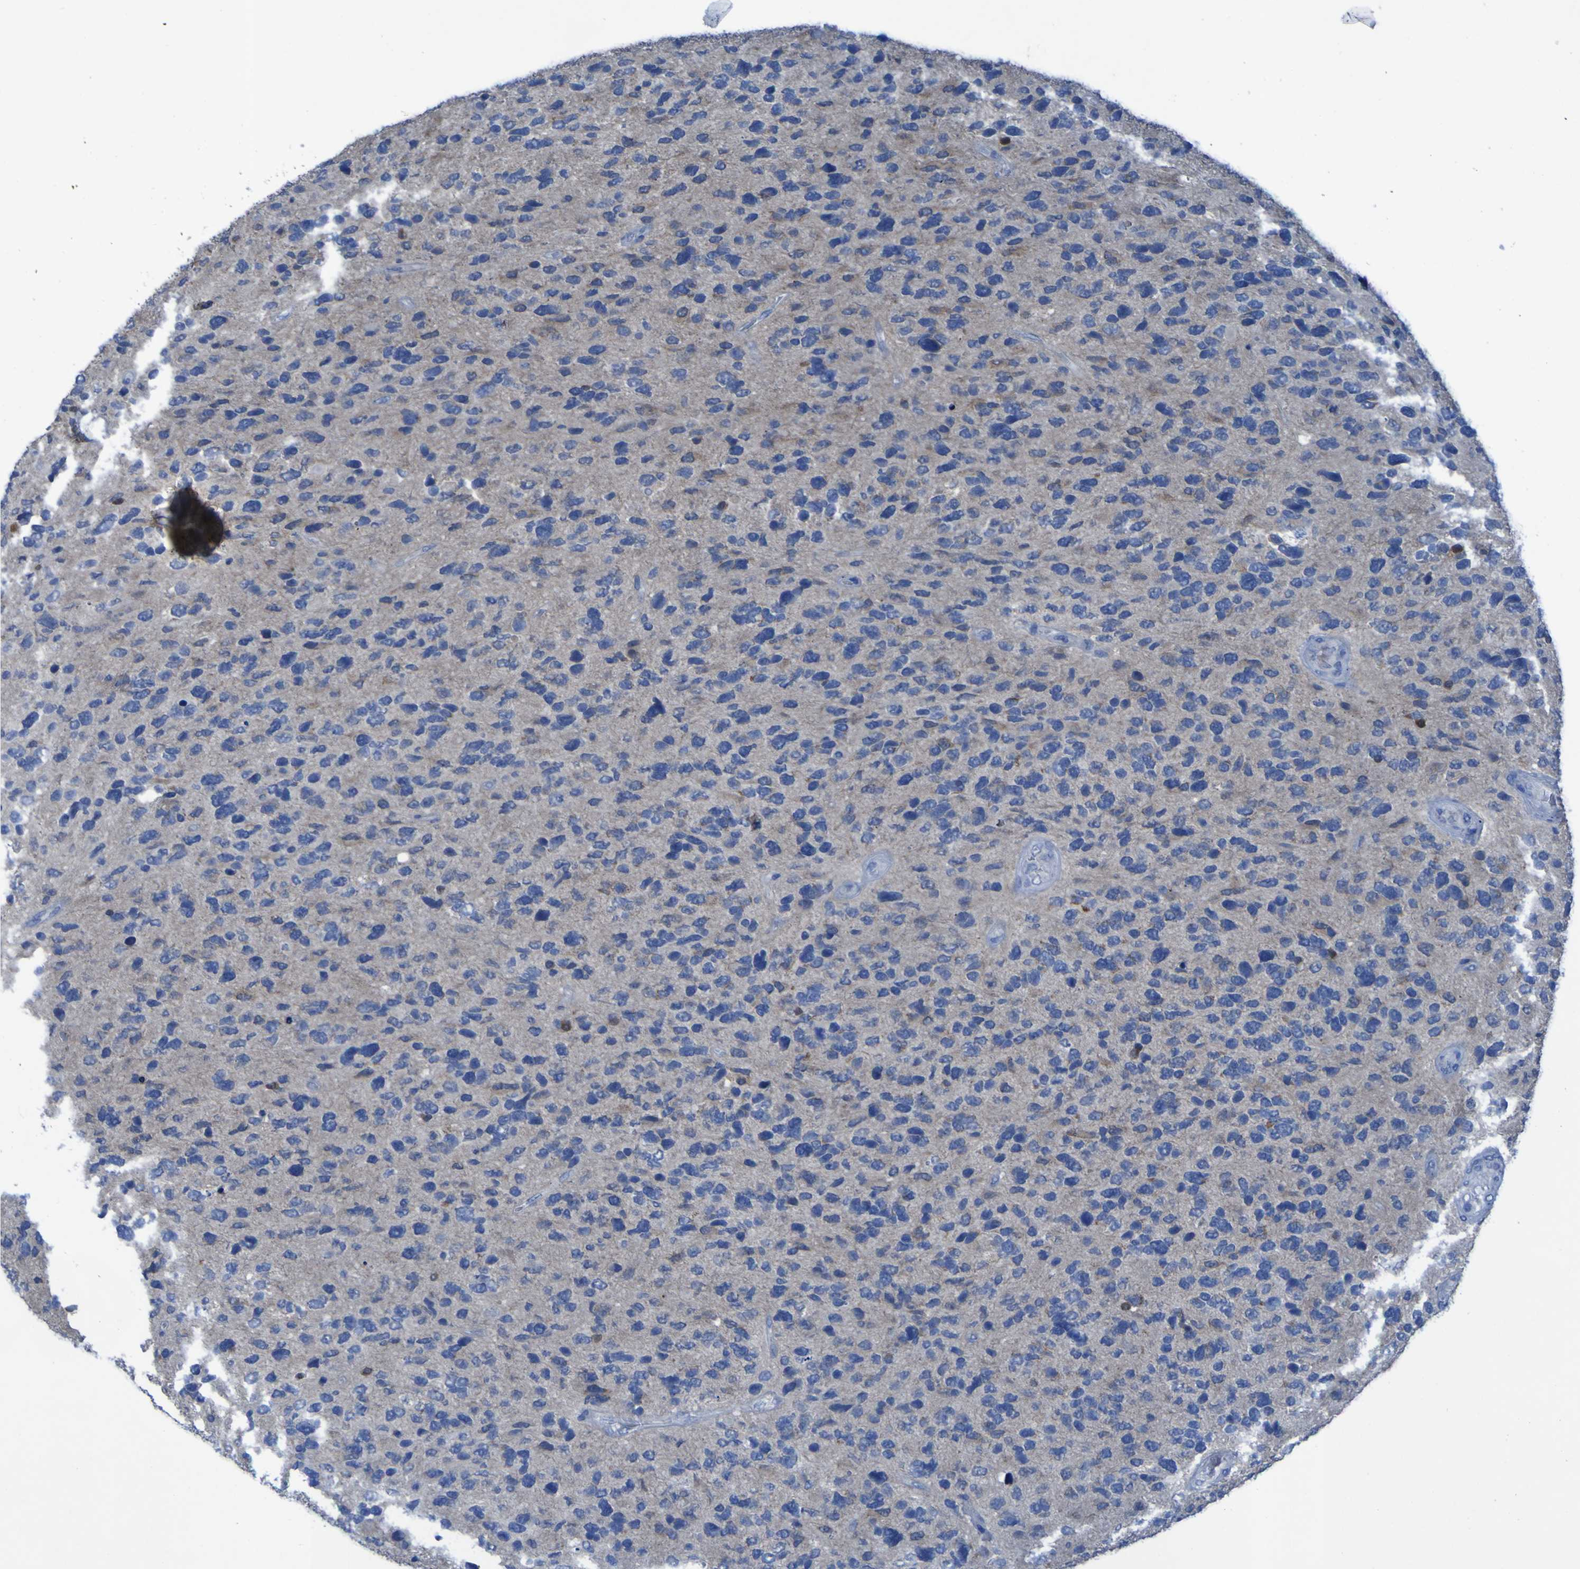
{"staining": {"intensity": "negative", "quantity": "none", "location": "none"}, "tissue": "glioma", "cell_type": "Tumor cells", "image_type": "cancer", "snomed": [{"axis": "morphology", "description": "Glioma, malignant, High grade"}, {"axis": "topography", "description": "Brain"}], "caption": "Immunohistochemistry of human high-grade glioma (malignant) exhibits no positivity in tumor cells.", "gene": "SGK2", "patient": {"sex": "female", "age": 58}}